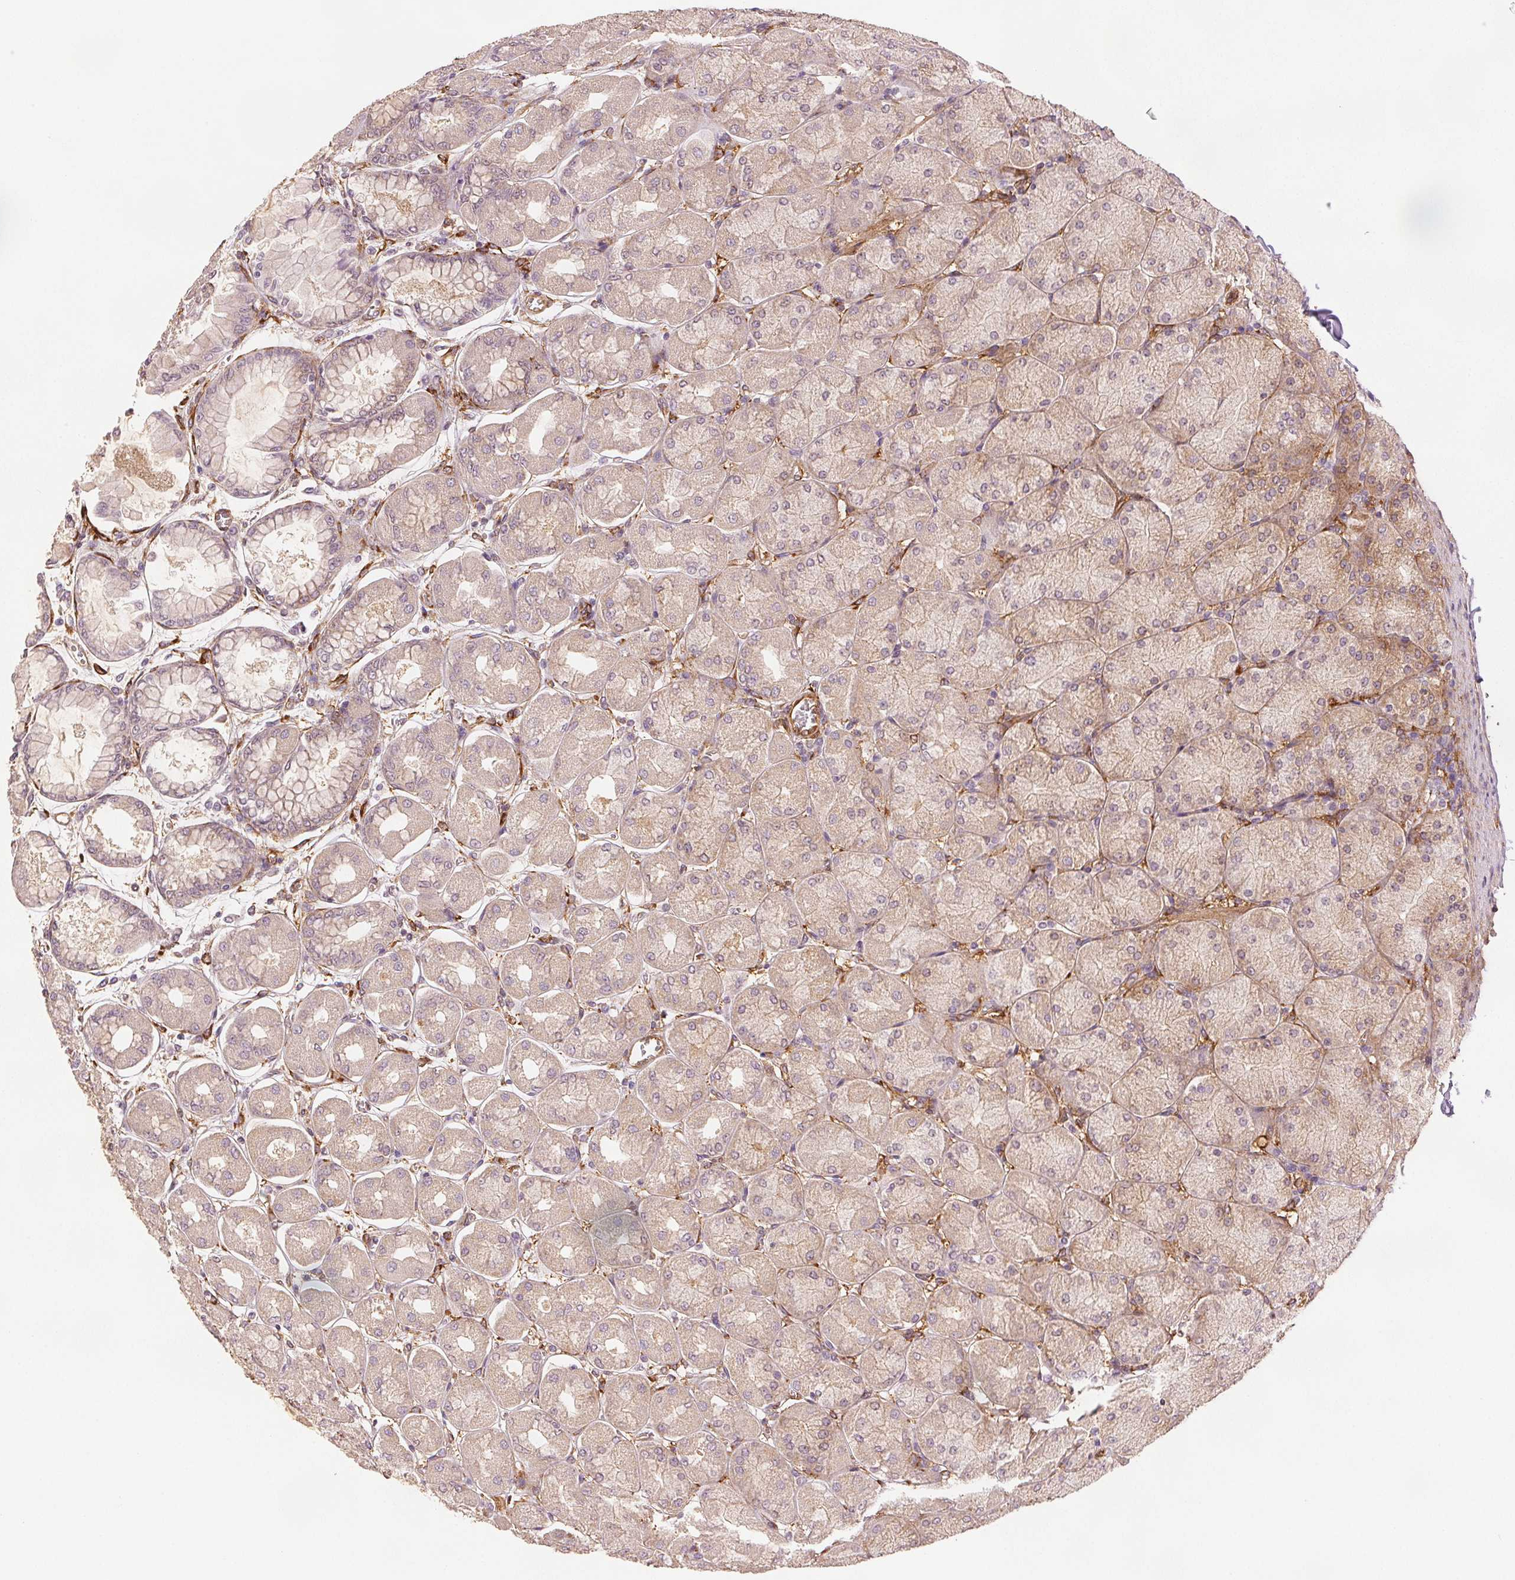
{"staining": {"intensity": "weak", "quantity": "25%-75%", "location": "cytoplasmic/membranous"}, "tissue": "stomach", "cell_type": "Glandular cells", "image_type": "normal", "snomed": [{"axis": "morphology", "description": "Normal tissue, NOS"}, {"axis": "topography", "description": "Stomach, upper"}], "caption": "Protein staining demonstrates weak cytoplasmic/membranous expression in approximately 25%-75% of glandular cells in benign stomach.", "gene": "DIAPH2", "patient": {"sex": "female", "age": 56}}